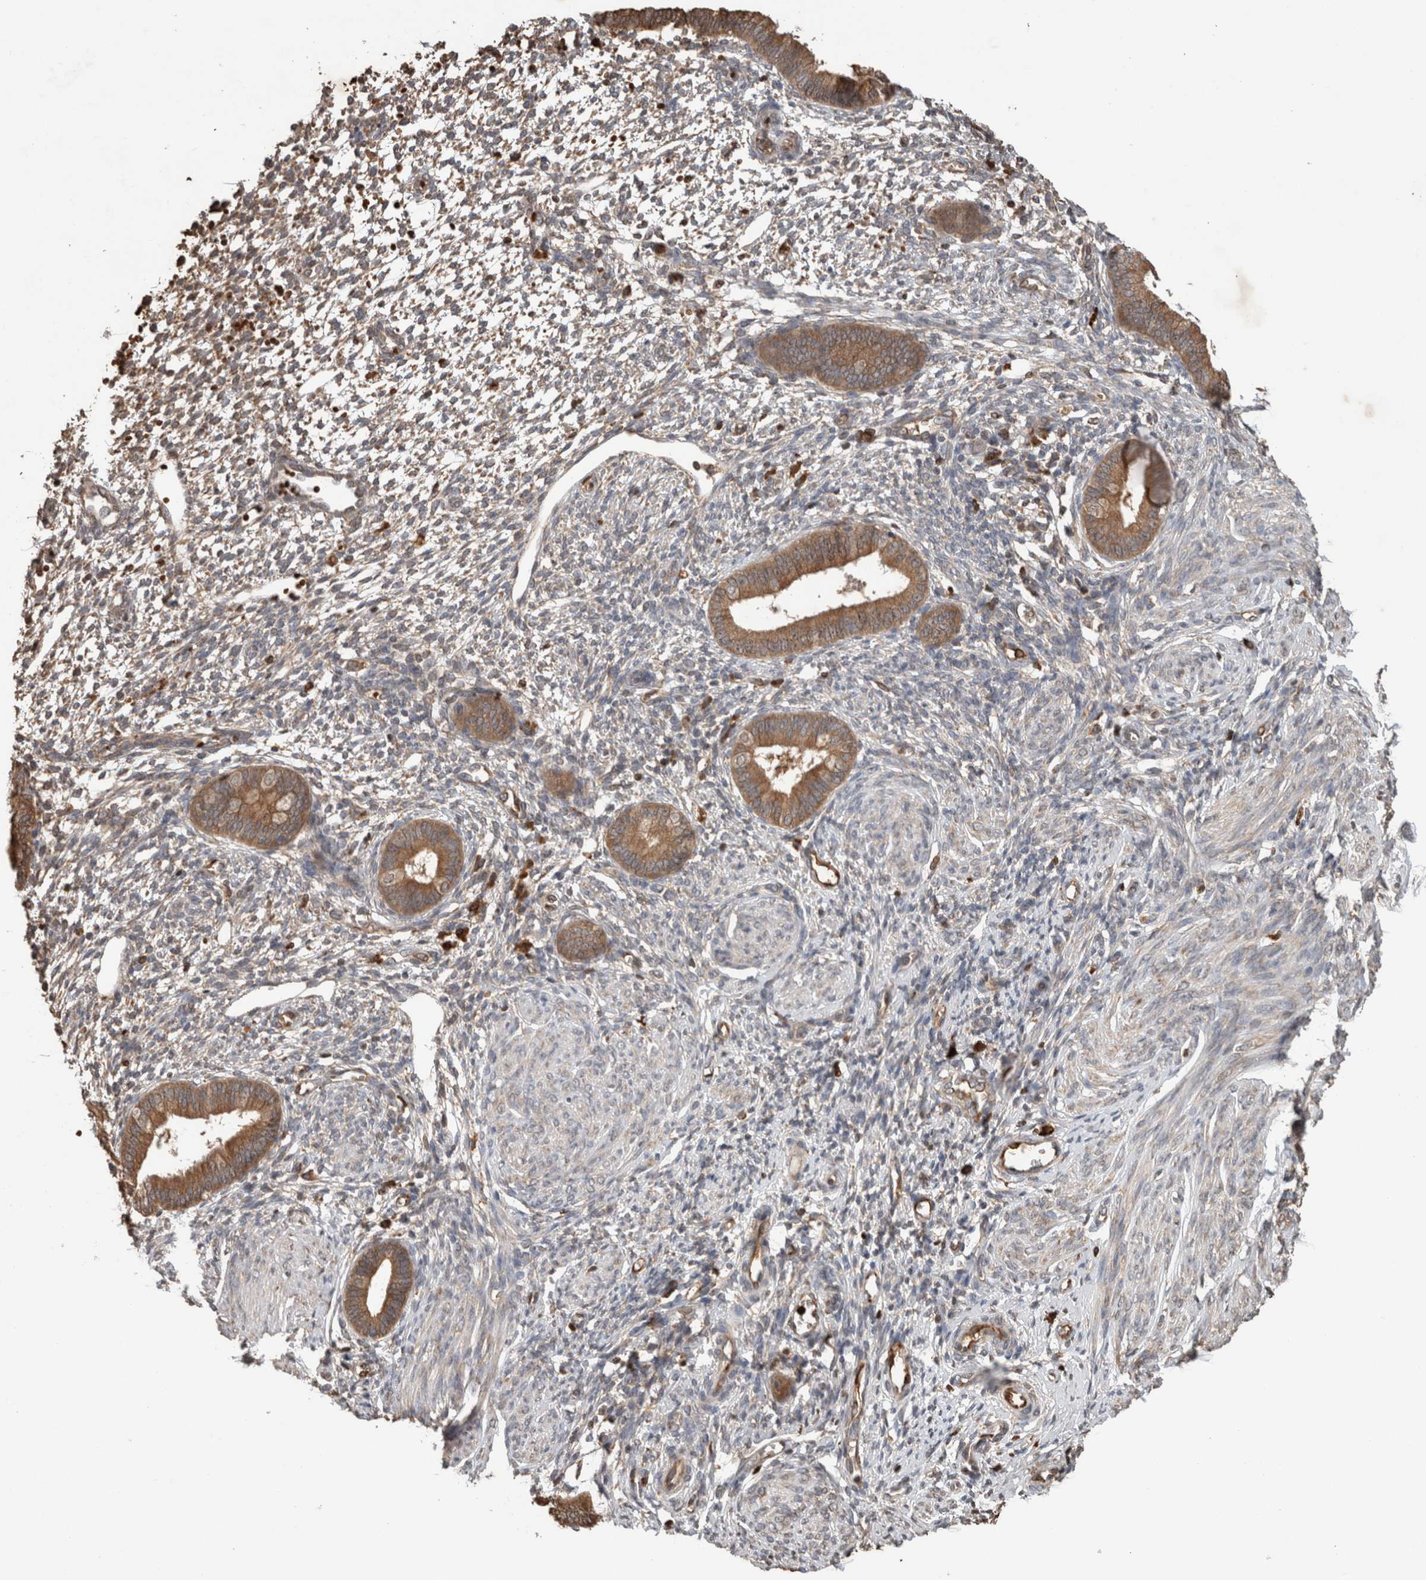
{"staining": {"intensity": "negative", "quantity": "none", "location": "none"}, "tissue": "endometrium", "cell_type": "Cells in endometrial stroma", "image_type": "normal", "snomed": [{"axis": "morphology", "description": "Normal tissue, NOS"}, {"axis": "topography", "description": "Endometrium"}], "caption": "Cells in endometrial stroma are negative for brown protein staining in benign endometrium. (IHC, brightfield microscopy, high magnification).", "gene": "ADGRL3", "patient": {"sex": "female", "age": 46}}